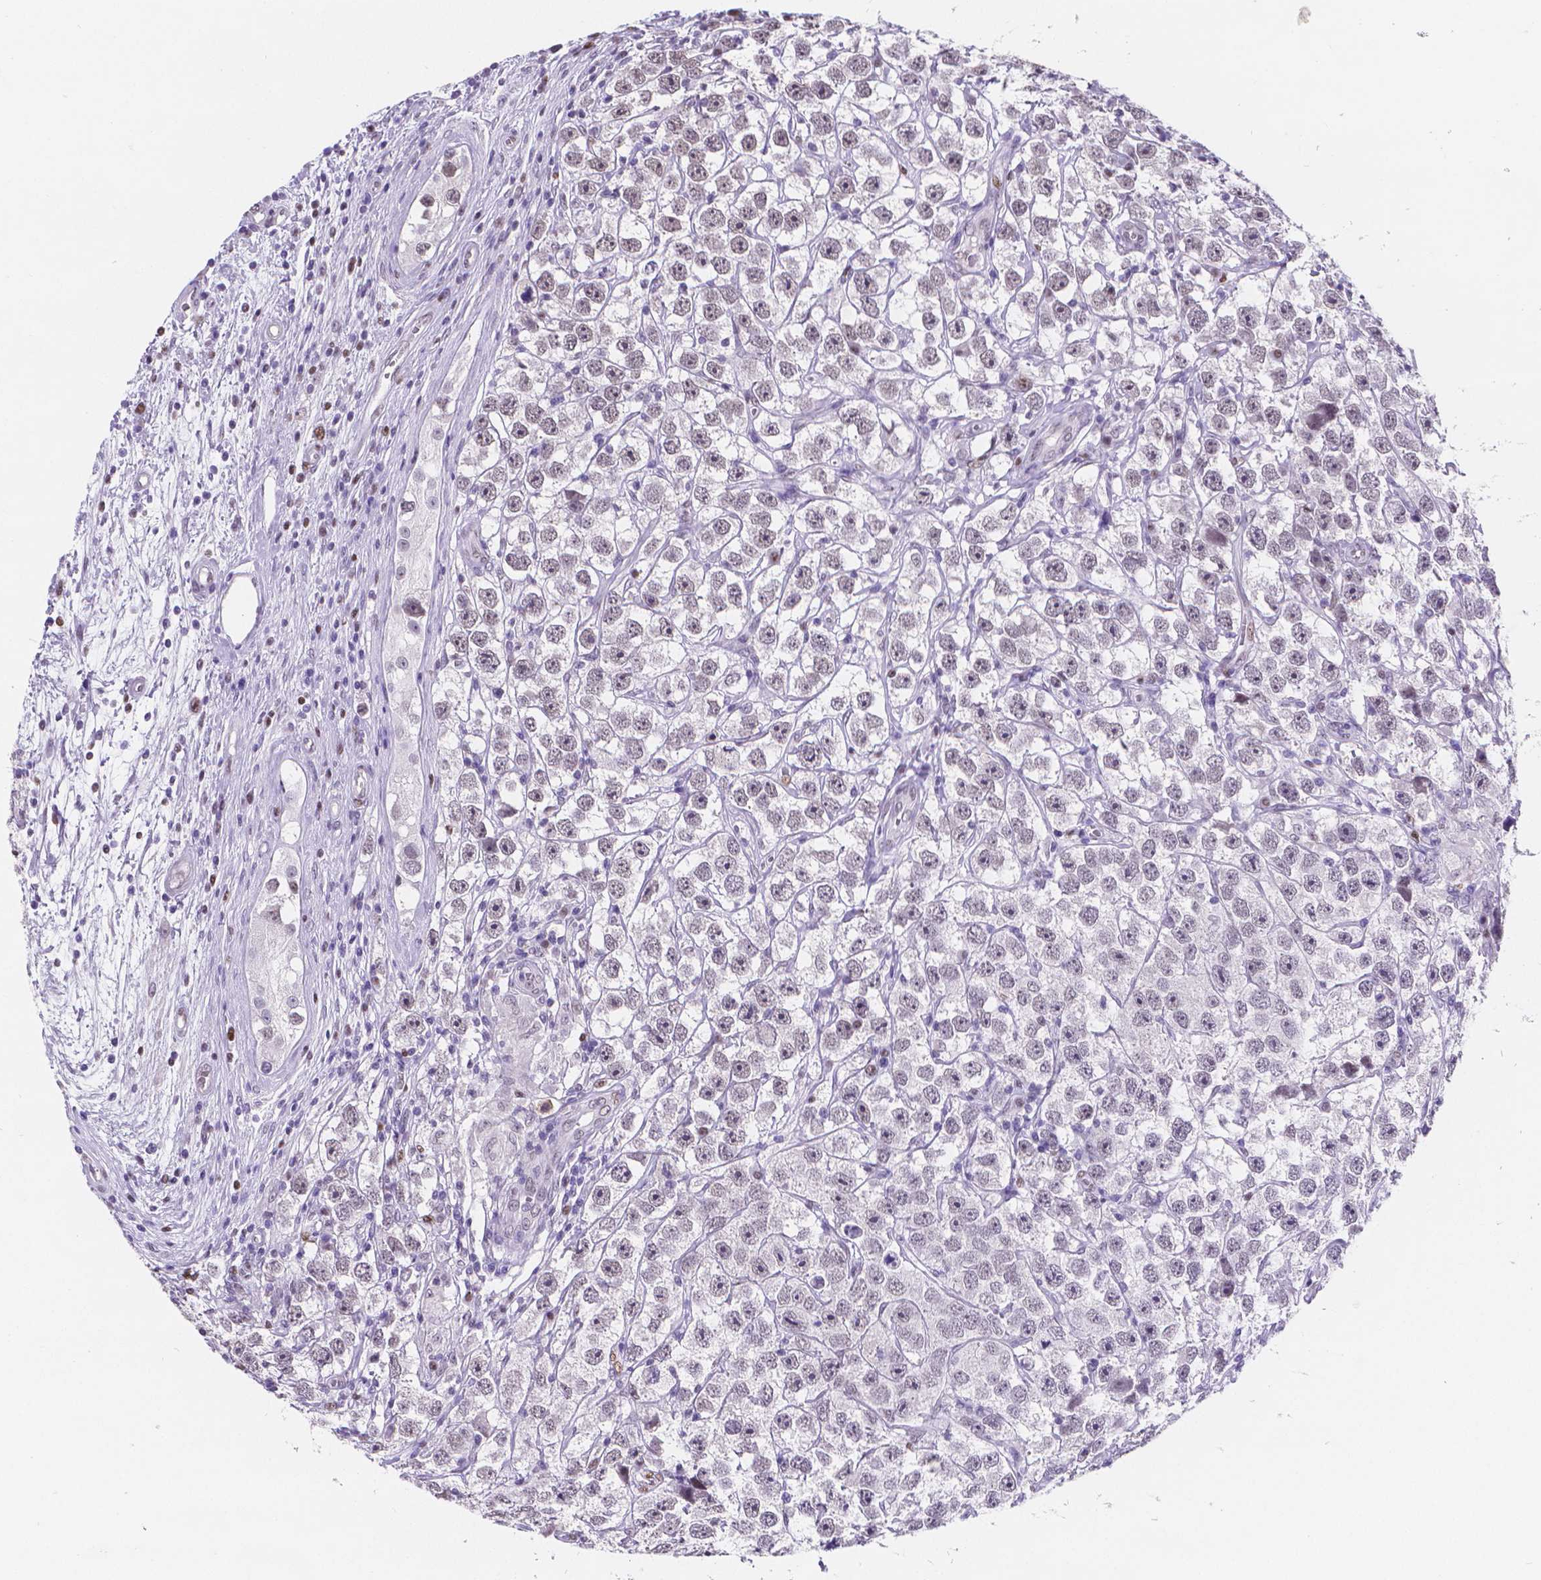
{"staining": {"intensity": "weak", "quantity": "<25%", "location": "nuclear"}, "tissue": "testis cancer", "cell_type": "Tumor cells", "image_type": "cancer", "snomed": [{"axis": "morphology", "description": "Seminoma, NOS"}, {"axis": "topography", "description": "Testis"}], "caption": "This is an immunohistochemistry (IHC) histopathology image of human testis cancer. There is no expression in tumor cells.", "gene": "MEF2C", "patient": {"sex": "male", "age": 26}}